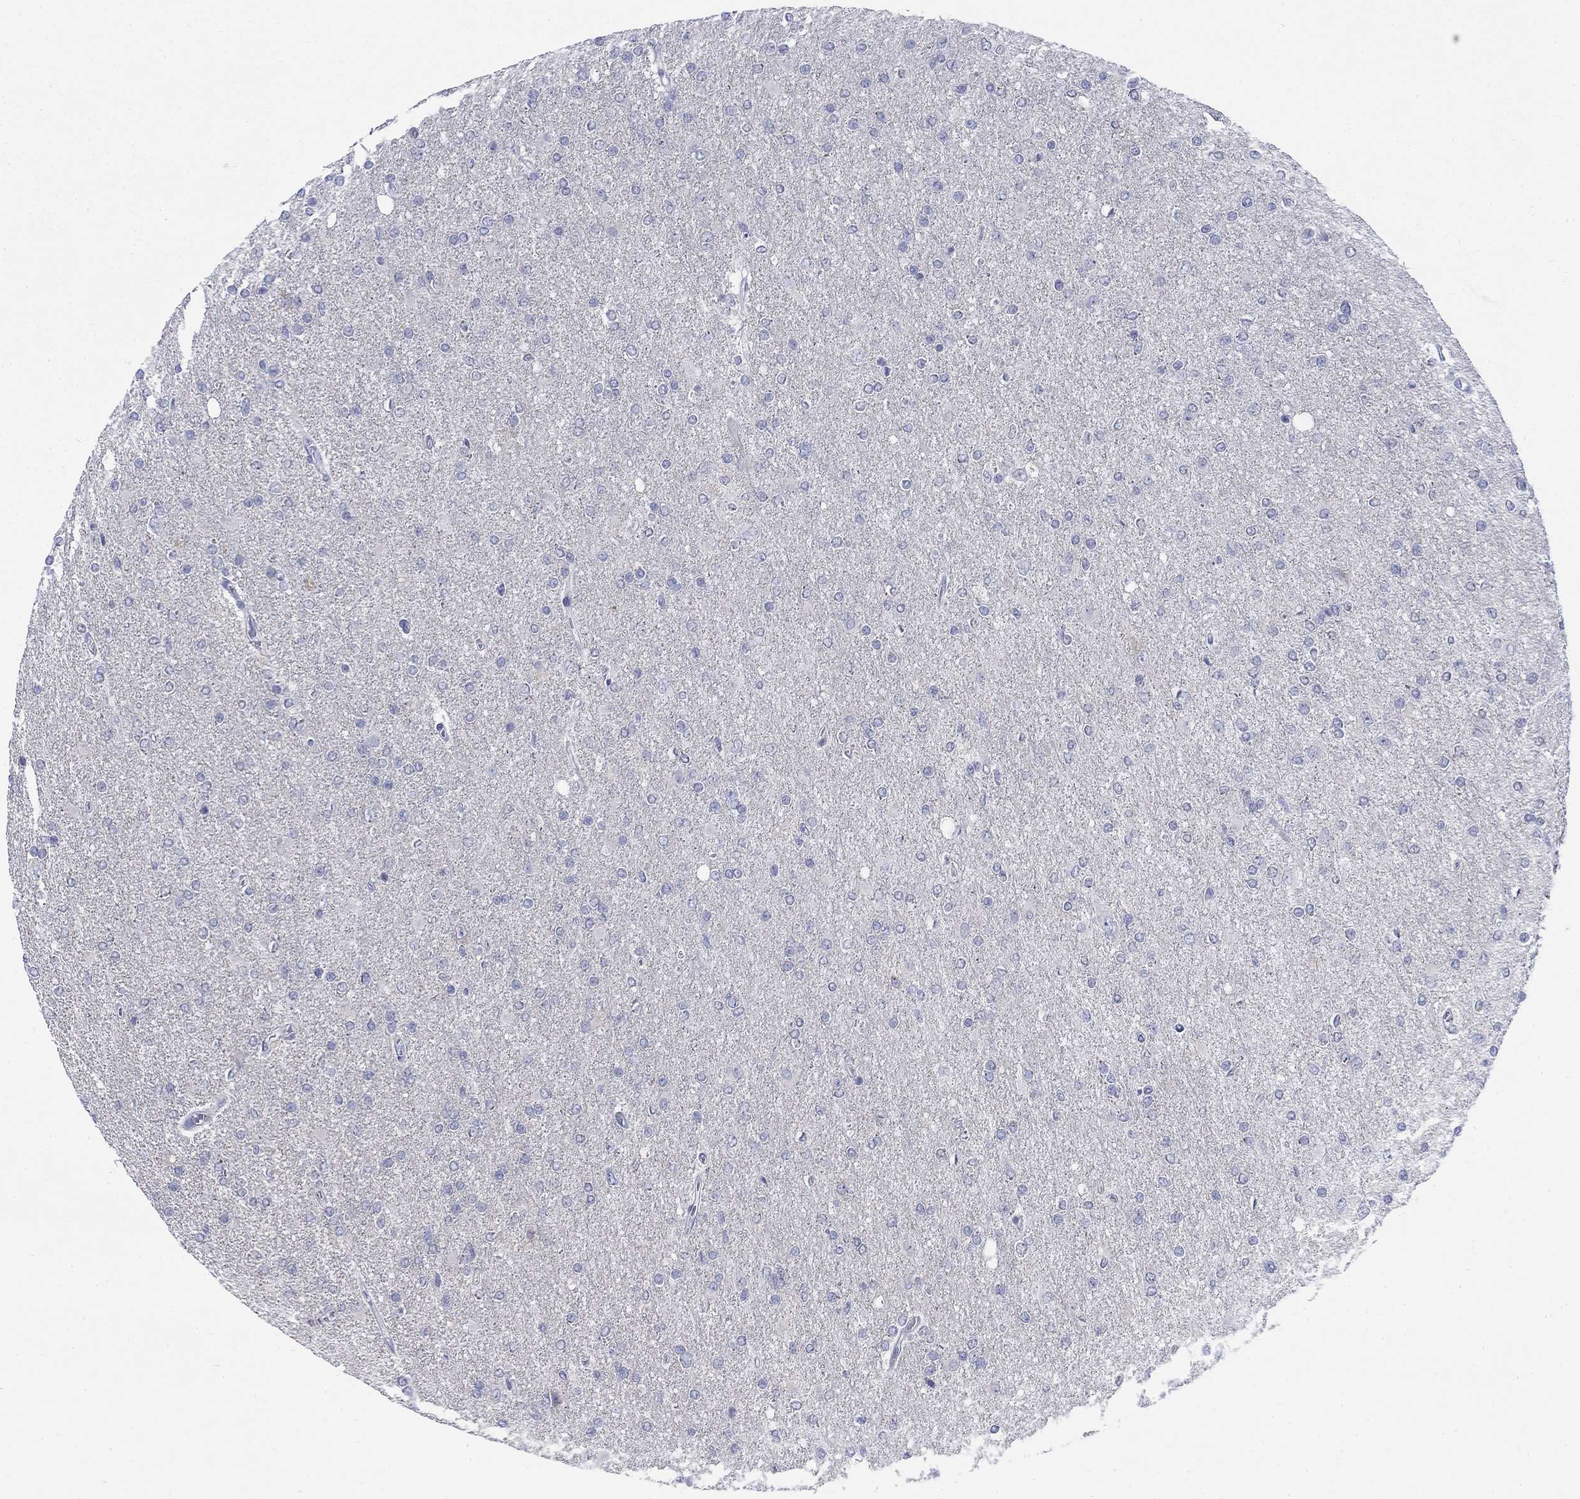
{"staining": {"intensity": "negative", "quantity": "none", "location": "none"}, "tissue": "glioma", "cell_type": "Tumor cells", "image_type": "cancer", "snomed": [{"axis": "morphology", "description": "Glioma, malignant, High grade"}, {"axis": "topography", "description": "Cerebral cortex"}], "caption": "An image of glioma stained for a protein demonstrates no brown staining in tumor cells.", "gene": "IGF2BP3", "patient": {"sex": "male", "age": 70}}